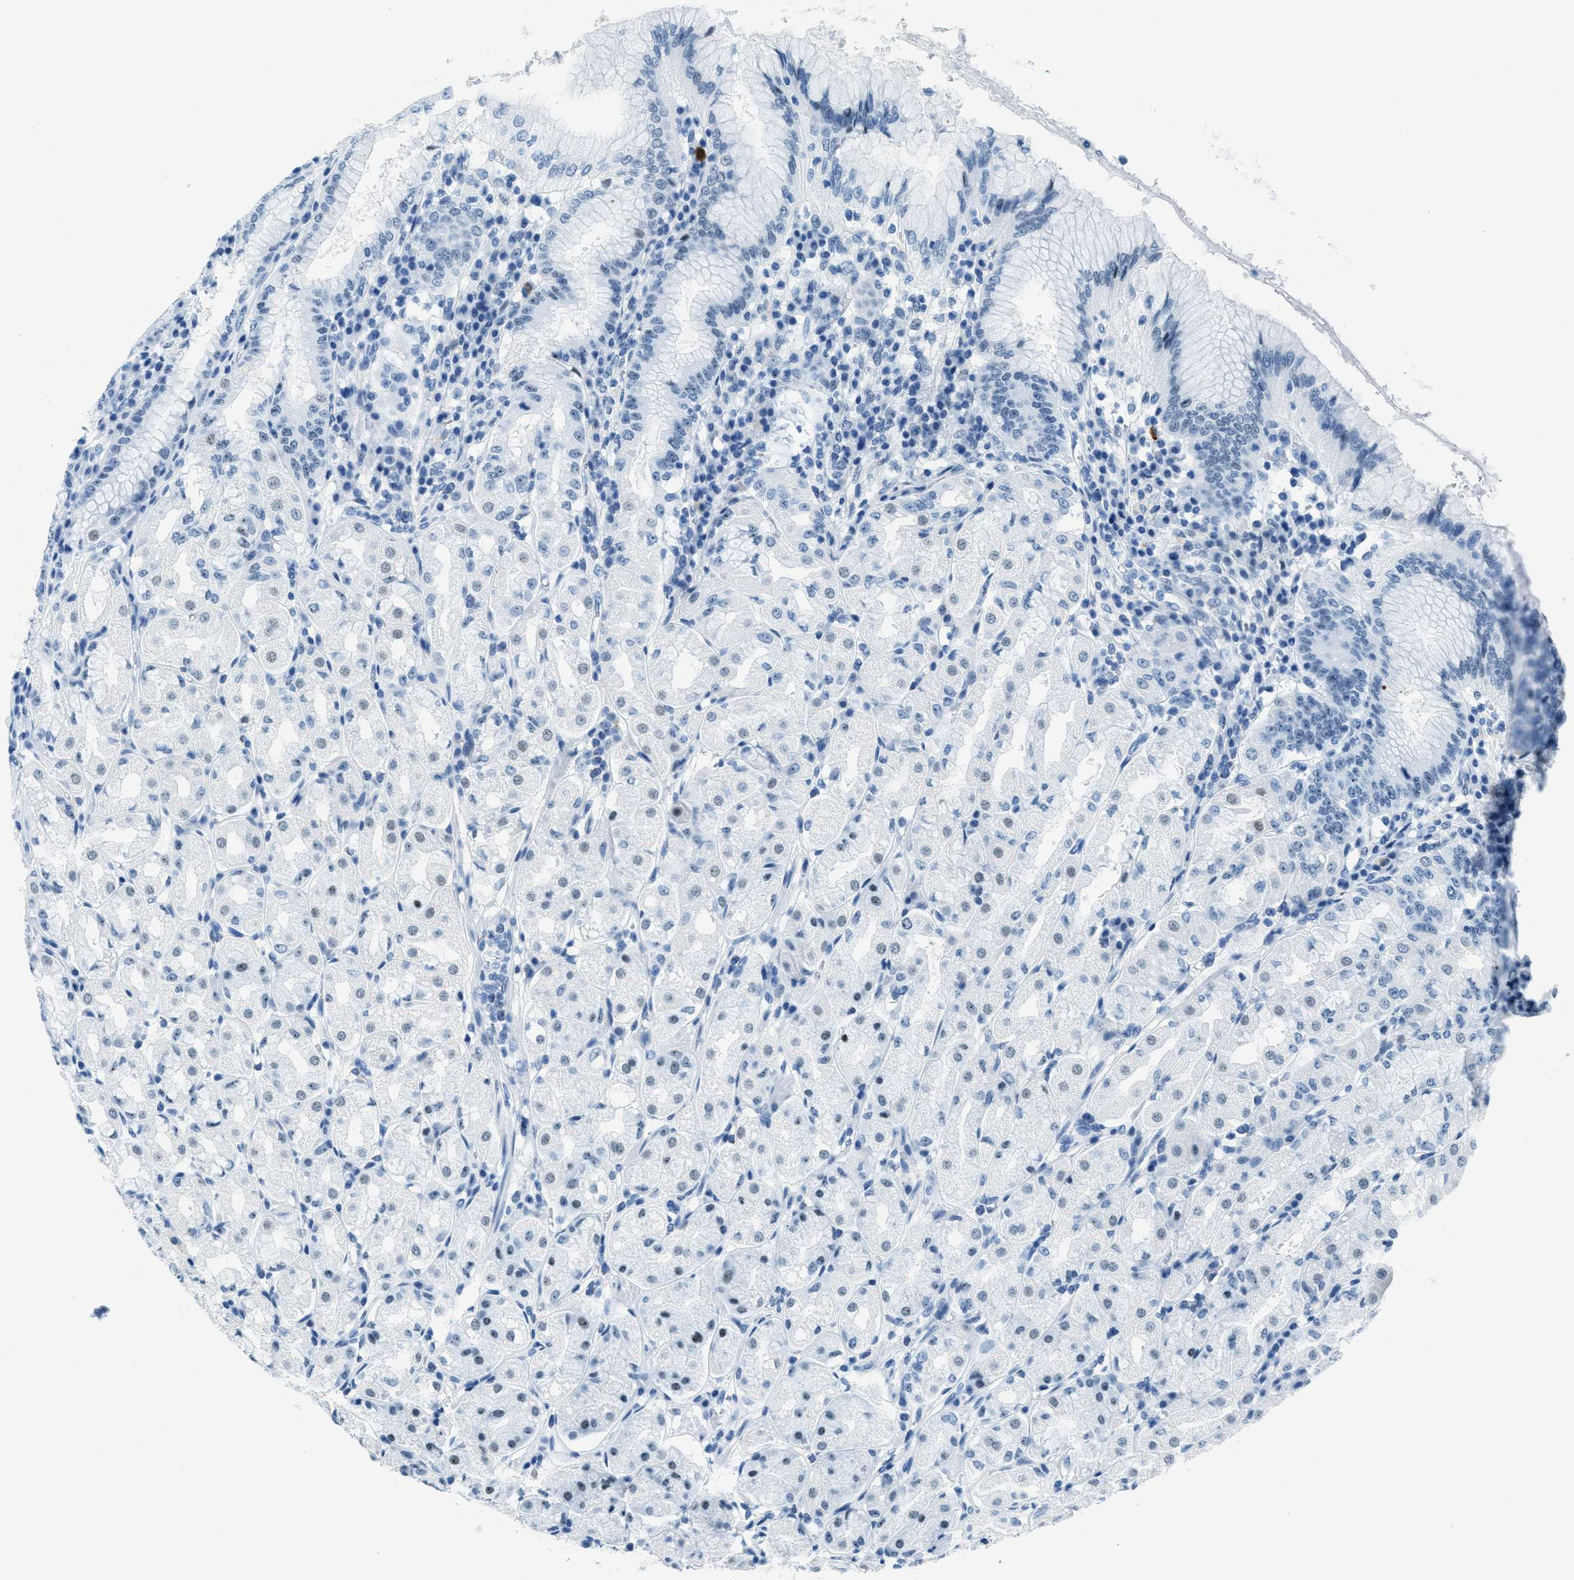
{"staining": {"intensity": "moderate", "quantity": "25%-75%", "location": "nuclear"}, "tissue": "stomach", "cell_type": "Glandular cells", "image_type": "normal", "snomed": [{"axis": "morphology", "description": "Normal tissue, NOS"}, {"axis": "topography", "description": "Stomach"}, {"axis": "topography", "description": "Stomach, lower"}], "caption": "Immunohistochemical staining of benign stomach demonstrates 25%-75% levels of moderate nuclear protein expression in approximately 25%-75% of glandular cells. The protein of interest is stained brown, and the nuclei are stained in blue (DAB (3,3'-diaminobenzidine) IHC with brightfield microscopy, high magnification).", "gene": "PLA2G2A", "patient": {"sex": "female", "age": 56}}